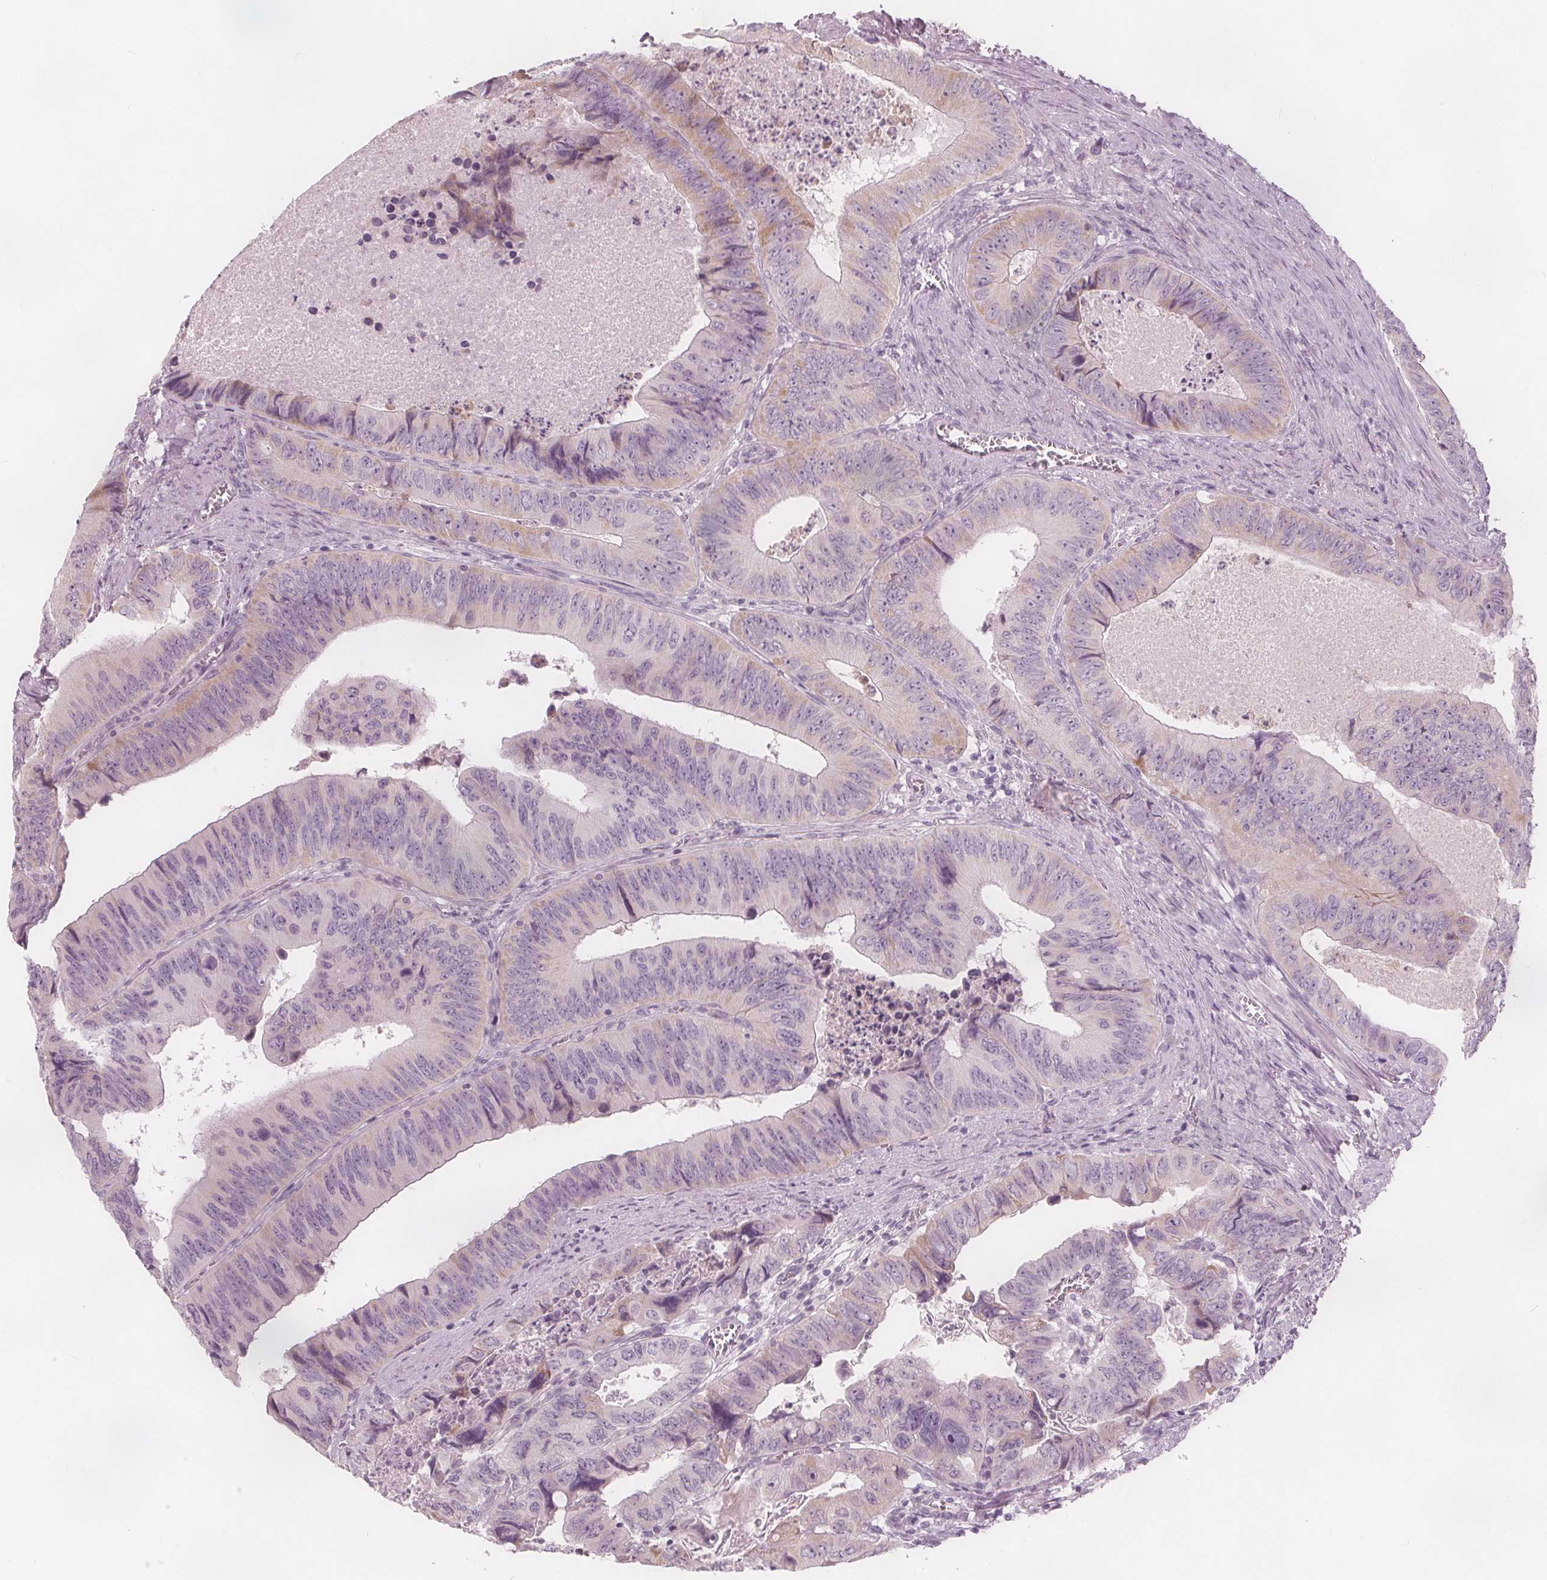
{"staining": {"intensity": "weak", "quantity": "<25%", "location": "cytoplasmic/membranous"}, "tissue": "colorectal cancer", "cell_type": "Tumor cells", "image_type": "cancer", "snomed": [{"axis": "morphology", "description": "Adenocarcinoma, NOS"}, {"axis": "topography", "description": "Colon"}], "caption": "A high-resolution histopathology image shows immunohistochemistry staining of colorectal cancer, which demonstrates no significant expression in tumor cells. The staining was performed using DAB (3,3'-diaminobenzidine) to visualize the protein expression in brown, while the nuclei were stained in blue with hematoxylin (Magnification: 20x).", "gene": "BRSK1", "patient": {"sex": "female", "age": 84}}